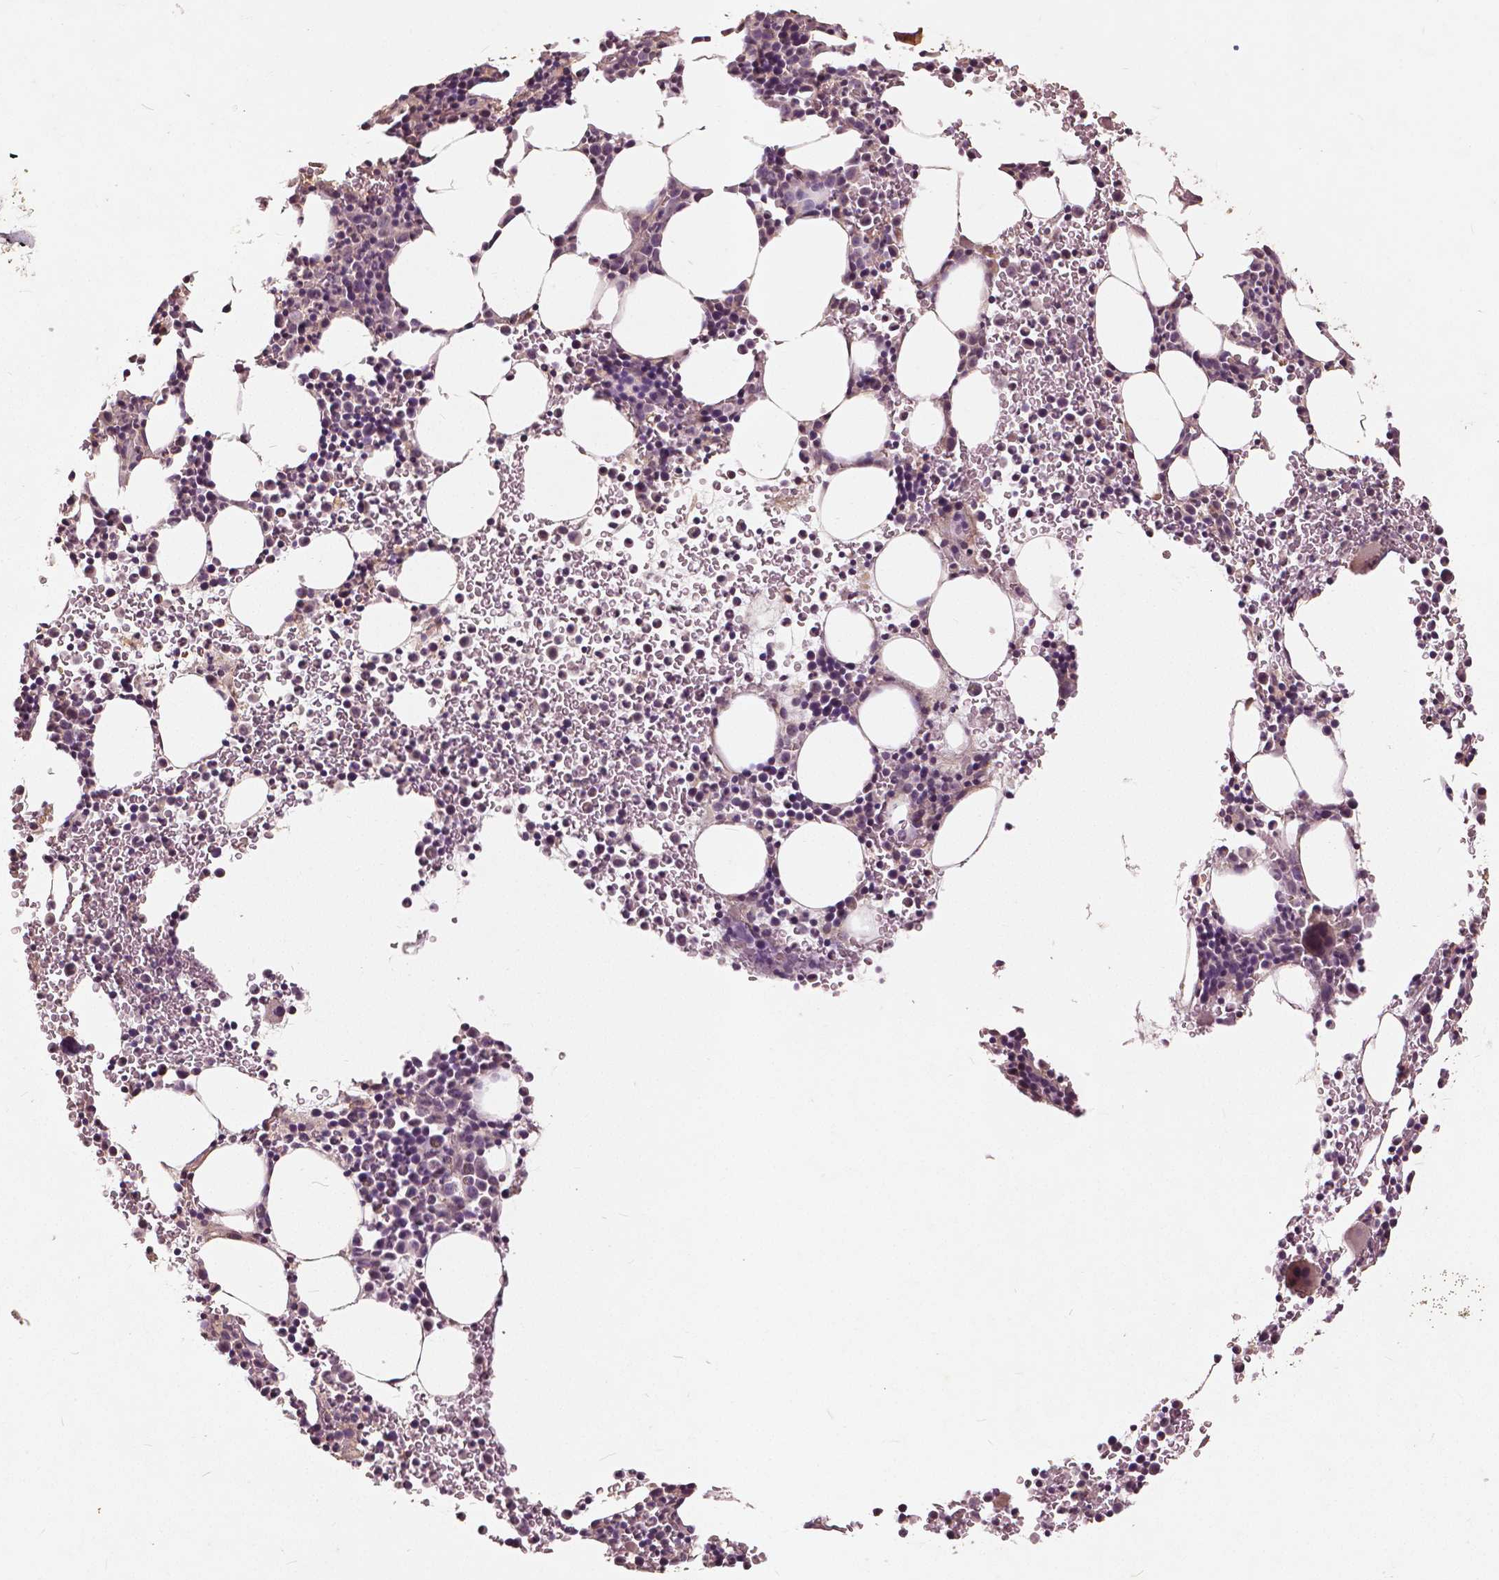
{"staining": {"intensity": "weak", "quantity": "25%-75%", "location": "nuclear"}, "tissue": "bone marrow", "cell_type": "Hematopoietic cells", "image_type": "normal", "snomed": [{"axis": "morphology", "description": "Normal tissue, NOS"}, {"axis": "topography", "description": "Bone marrow"}], "caption": "The micrograph exhibits staining of benign bone marrow, revealing weak nuclear protein expression (brown color) within hematopoietic cells.", "gene": "ANGPTL4", "patient": {"sex": "male", "age": 58}}